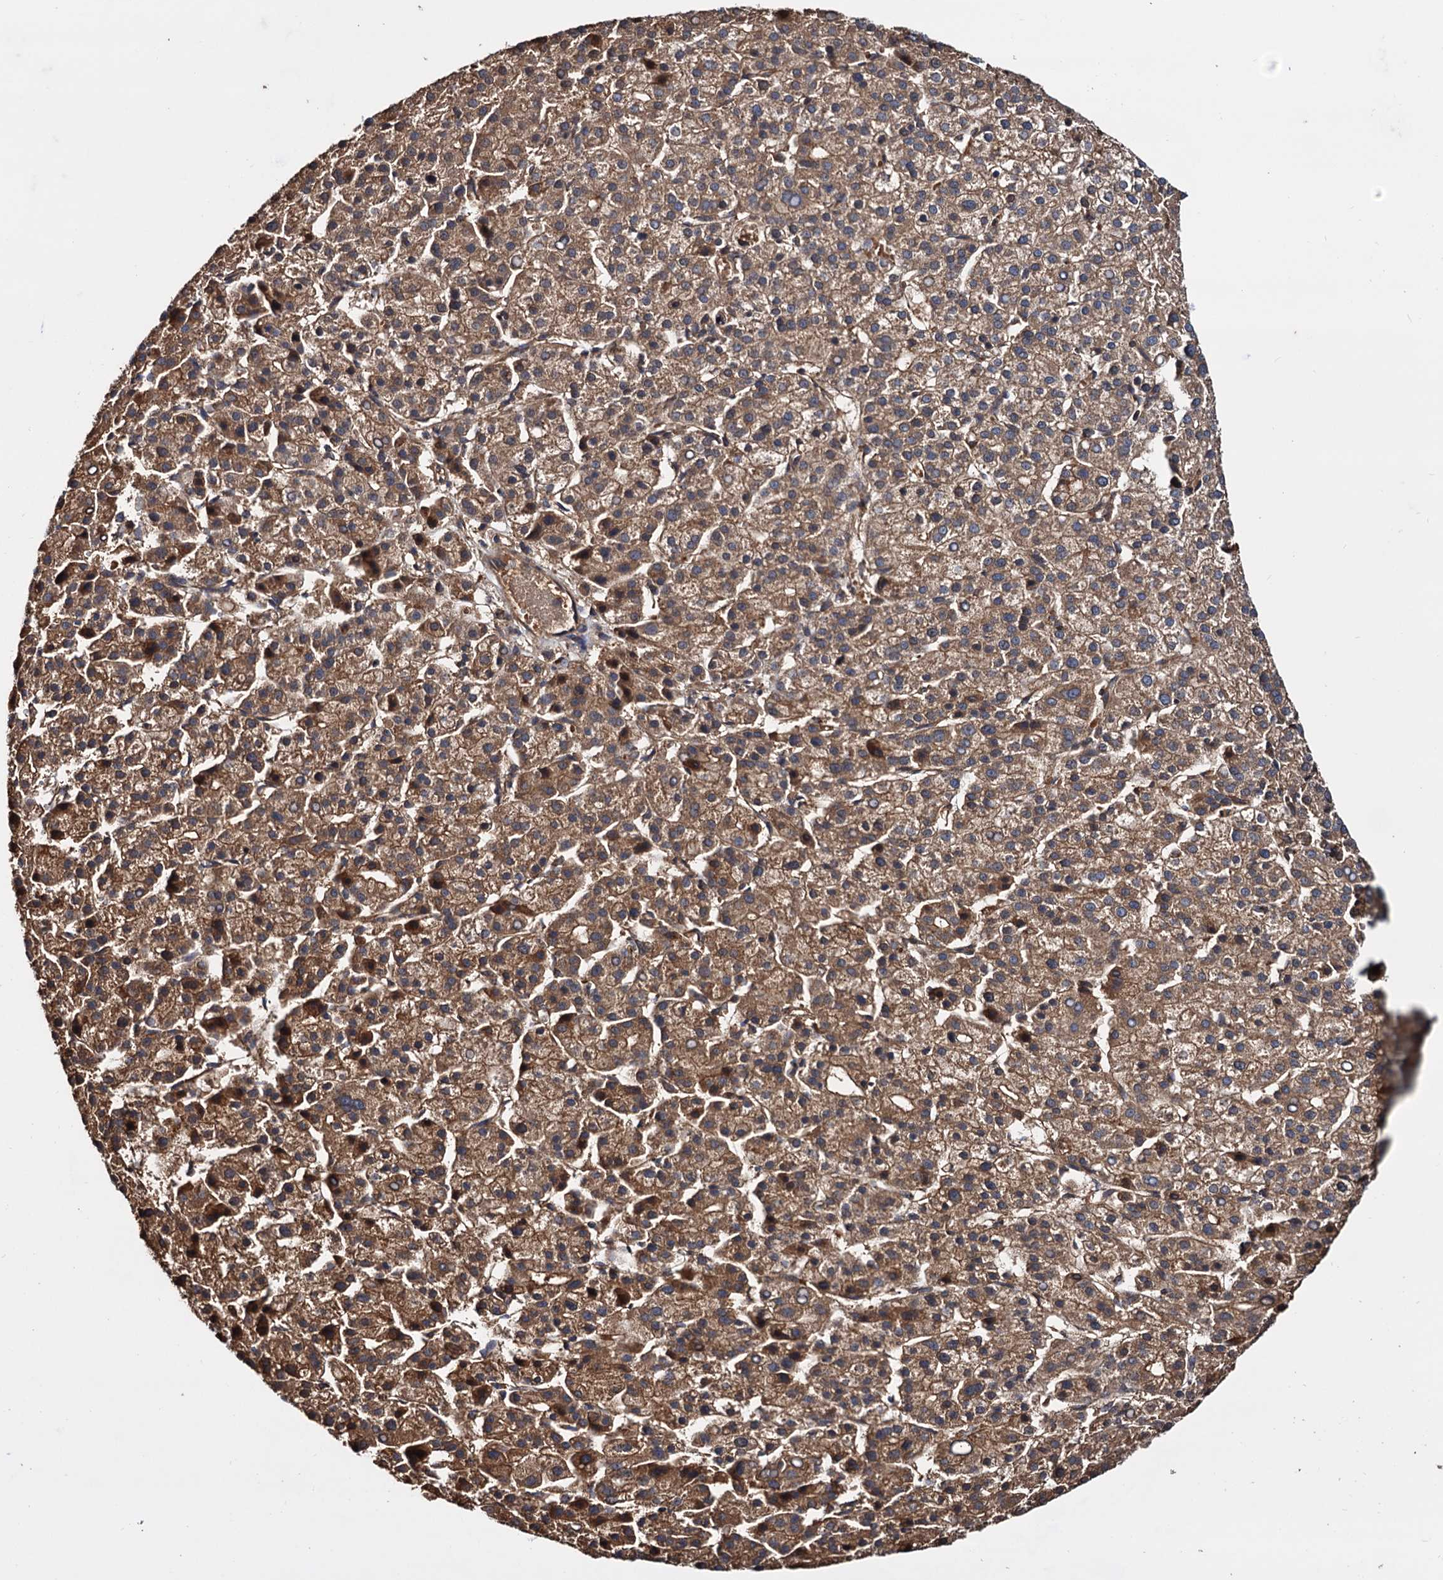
{"staining": {"intensity": "moderate", "quantity": ">75%", "location": "cytoplasmic/membranous"}, "tissue": "liver cancer", "cell_type": "Tumor cells", "image_type": "cancer", "snomed": [{"axis": "morphology", "description": "Carcinoma, Hepatocellular, NOS"}, {"axis": "topography", "description": "Liver"}], "caption": "About >75% of tumor cells in liver cancer (hepatocellular carcinoma) show moderate cytoplasmic/membranous protein positivity as visualized by brown immunohistochemical staining.", "gene": "MRPL42", "patient": {"sex": "female", "age": 58}}